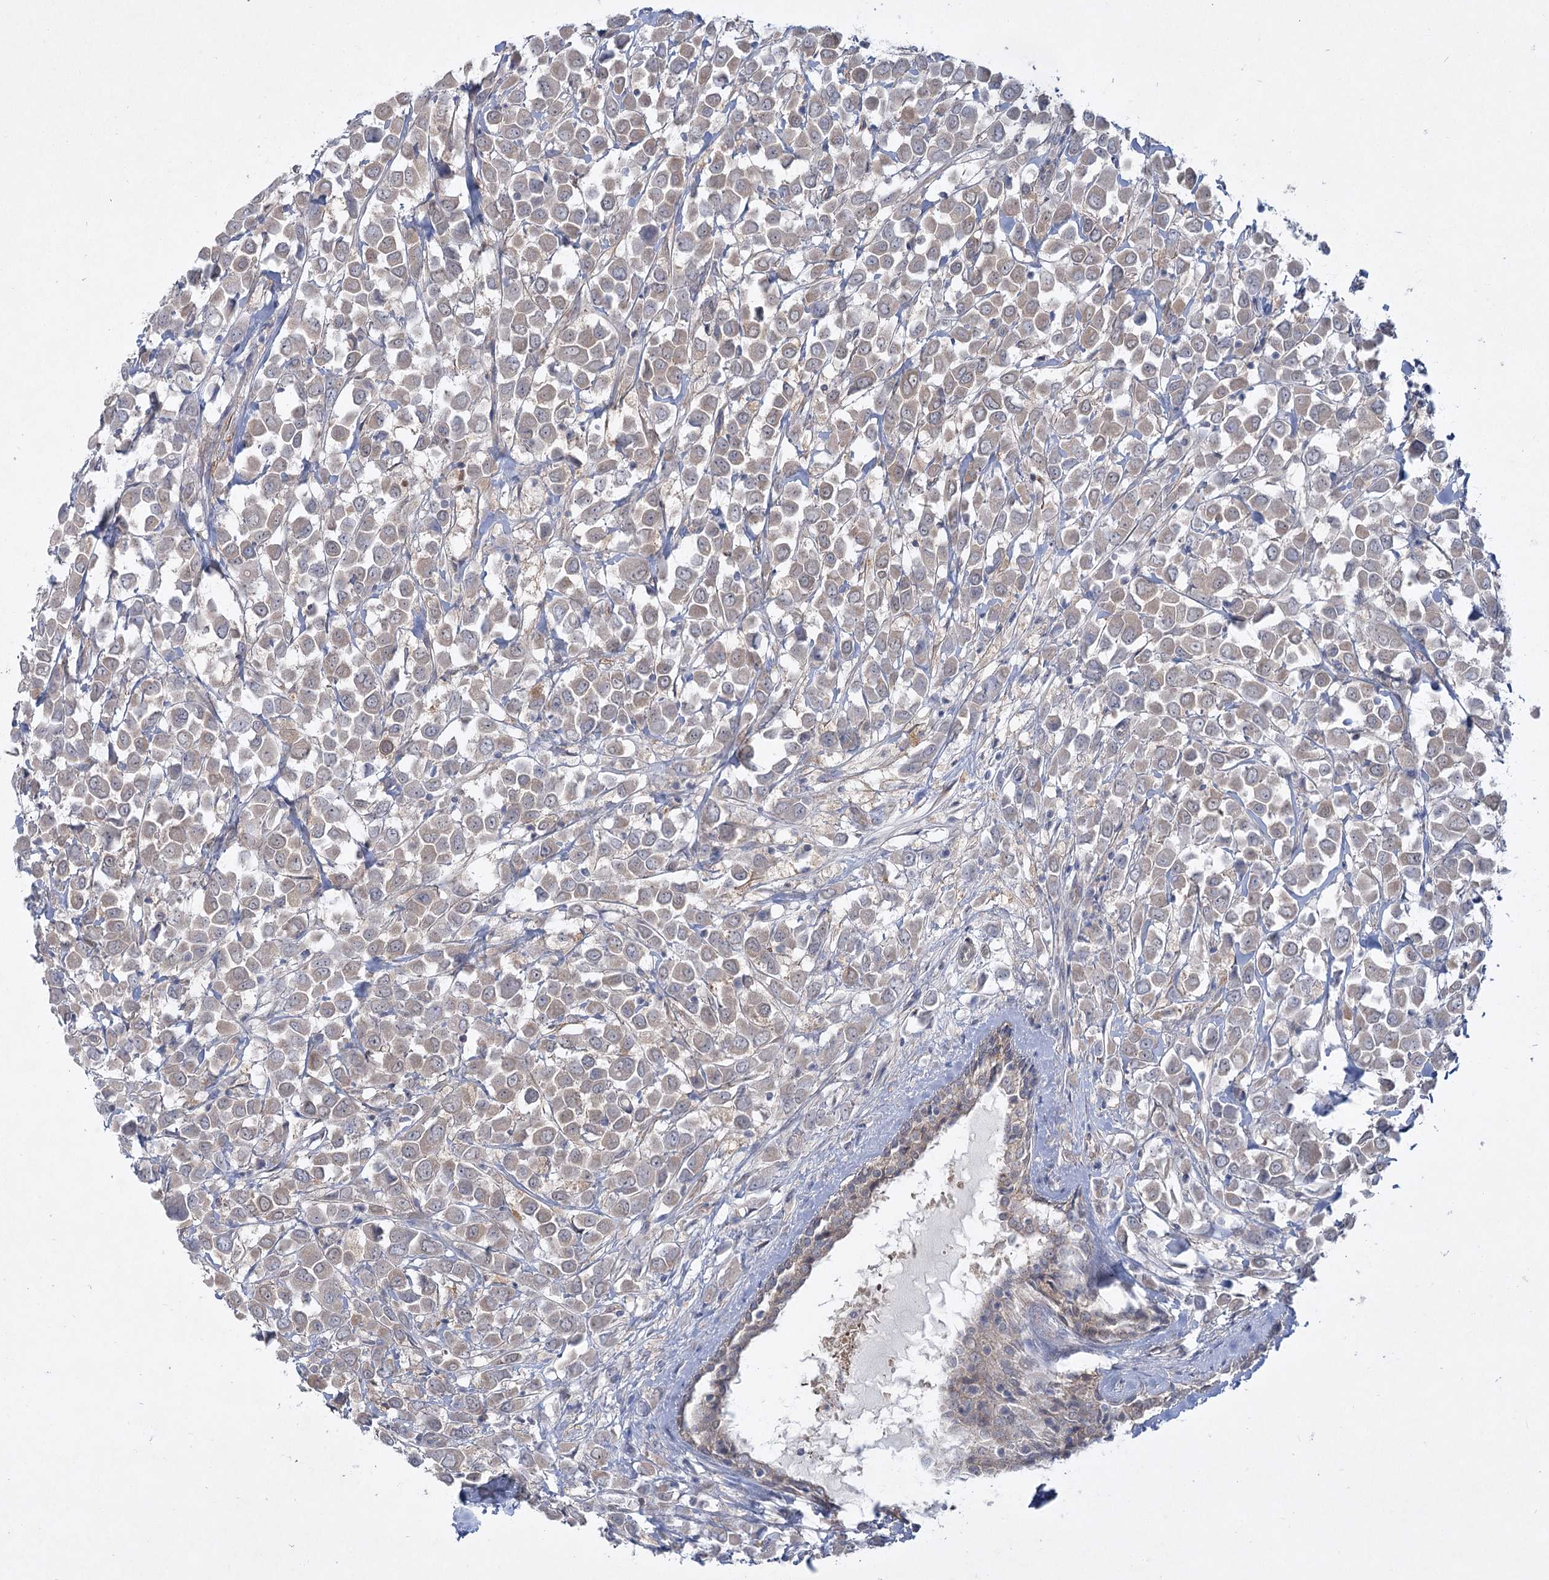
{"staining": {"intensity": "weak", "quantity": "<25%", "location": "cytoplasmic/membranous"}, "tissue": "breast cancer", "cell_type": "Tumor cells", "image_type": "cancer", "snomed": [{"axis": "morphology", "description": "Duct carcinoma"}, {"axis": "topography", "description": "Breast"}], "caption": "Human breast cancer (invasive ductal carcinoma) stained for a protein using immunohistochemistry (IHC) shows no expression in tumor cells.", "gene": "AAMDC", "patient": {"sex": "female", "age": 61}}